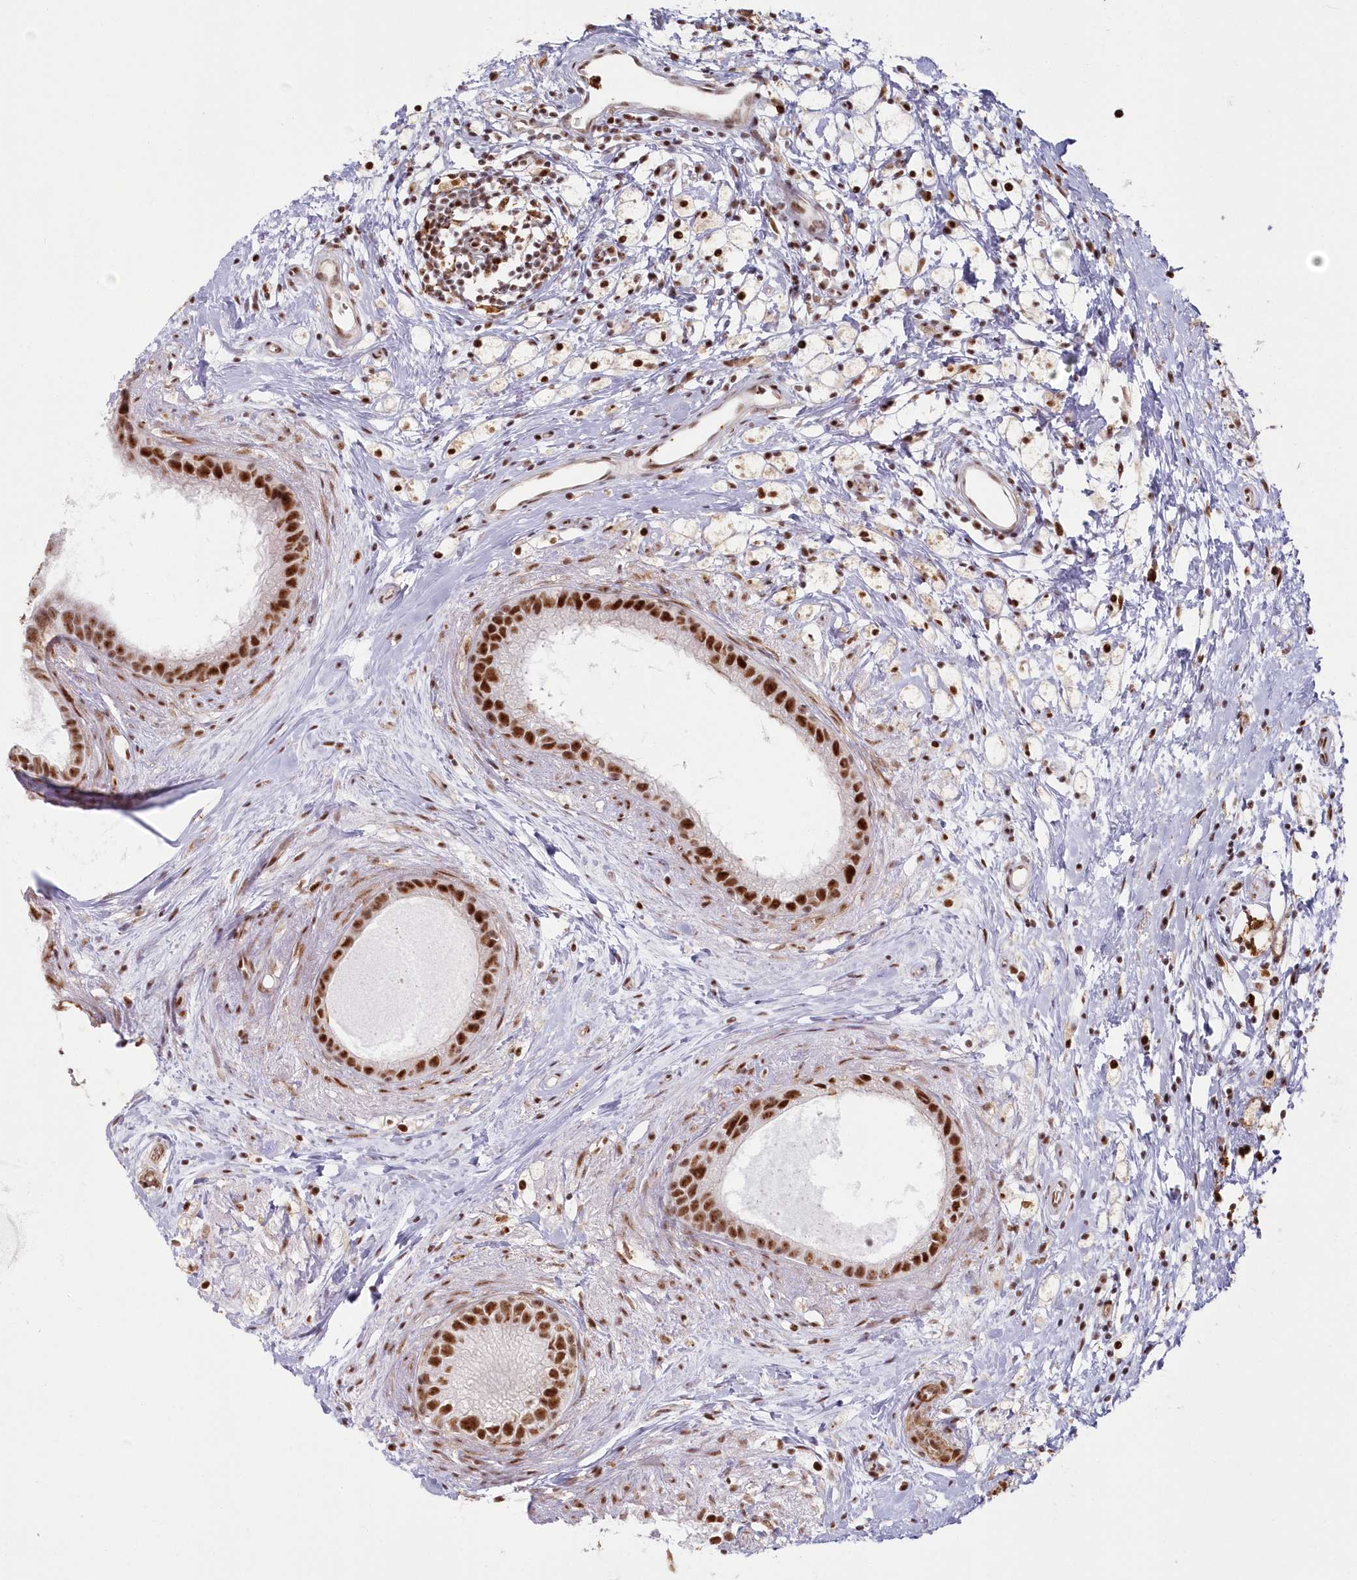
{"staining": {"intensity": "strong", "quantity": ">75%", "location": "nuclear"}, "tissue": "epididymis", "cell_type": "Glandular cells", "image_type": "normal", "snomed": [{"axis": "morphology", "description": "Normal tissue, NOS"}, {"axis": "topography", "description": "Epididymis"}], "caption": "IHC micrograph of benign human epididymis stained for a protein (brown), which displays high levels of strong nuclear positivity in about >75% of glandular cells.", "gene": "DDX46", "patient": {"sex": "male", "age": 80}}